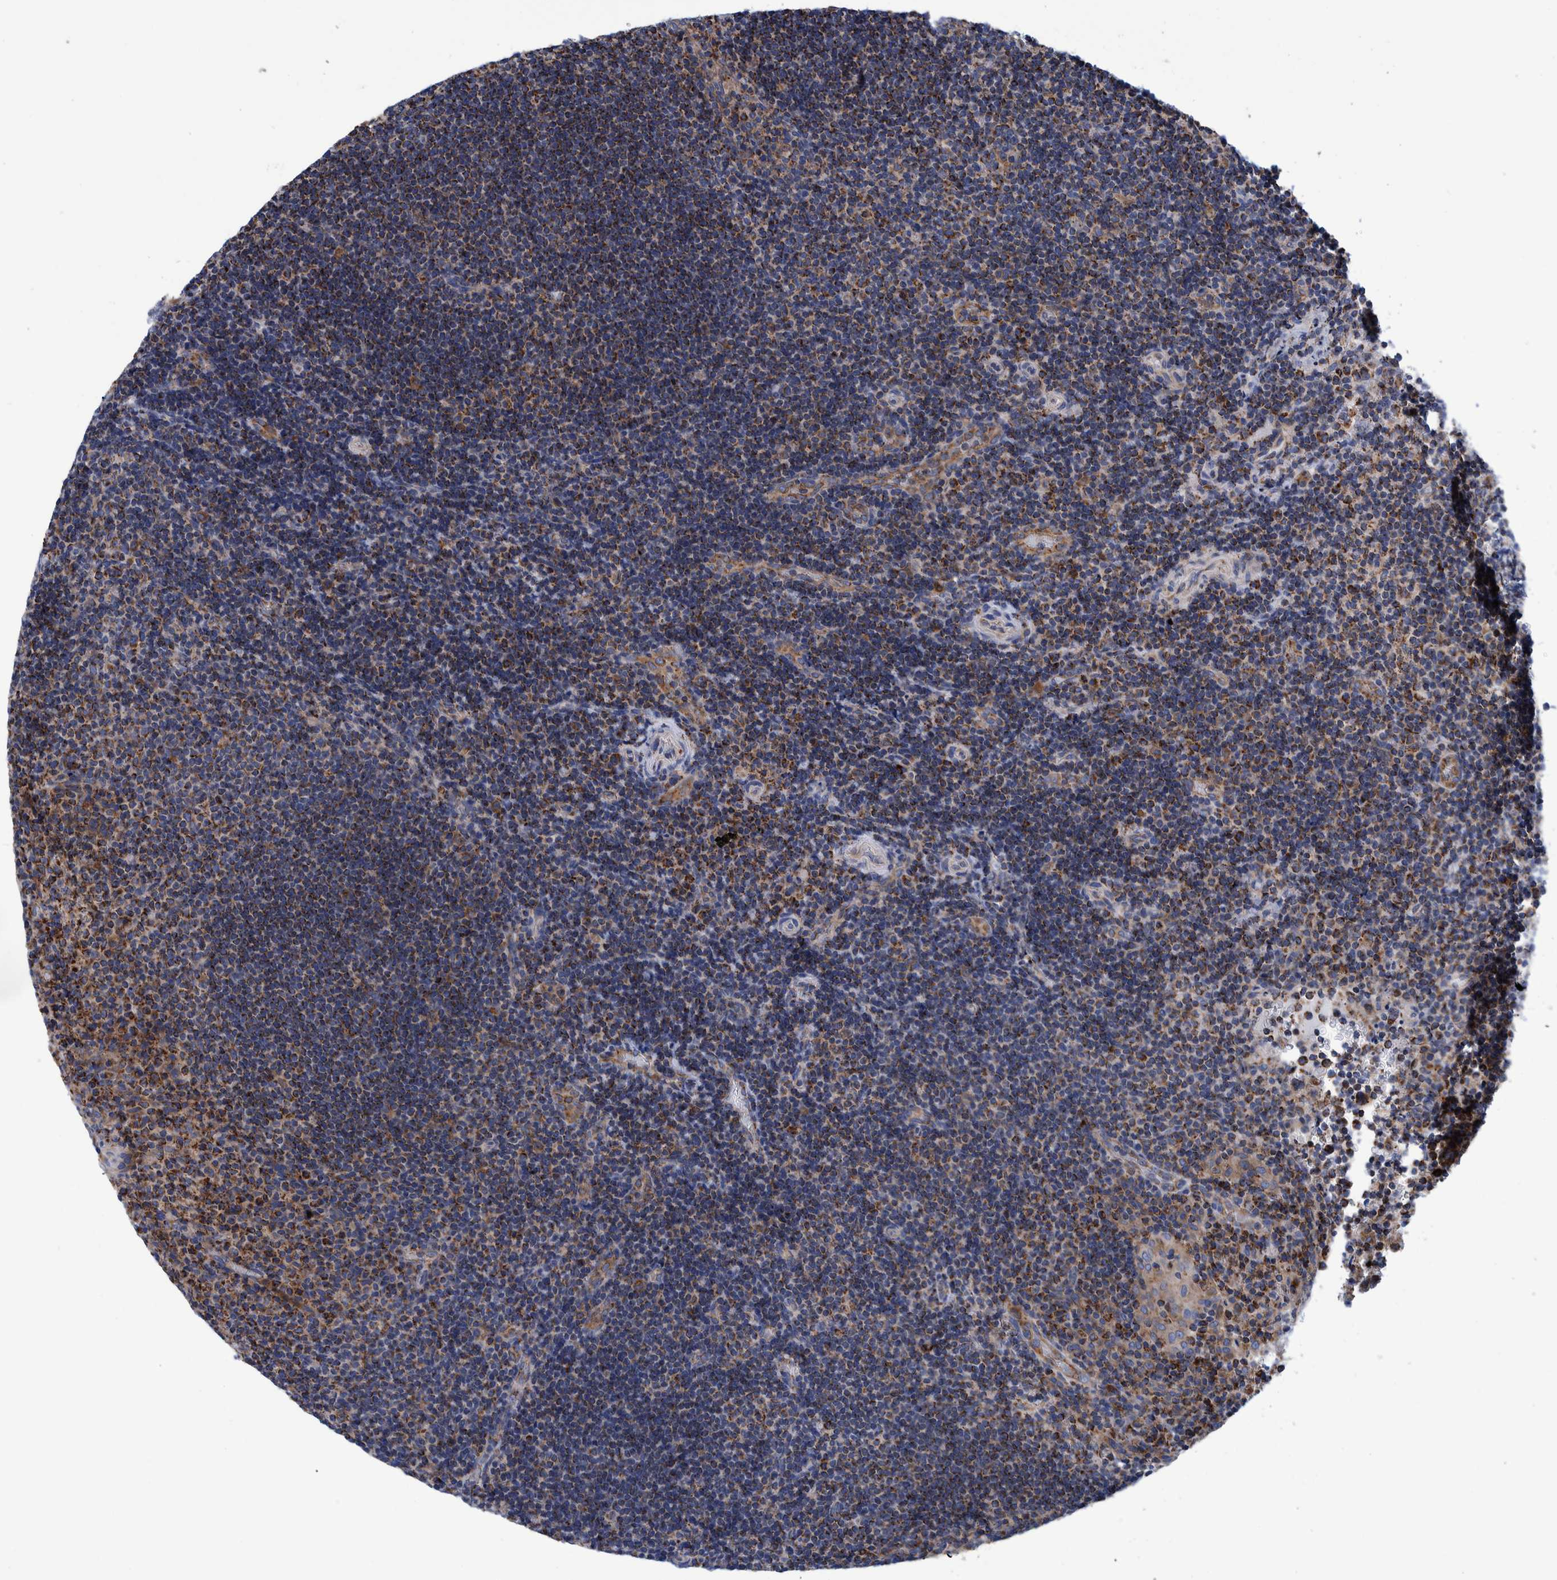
{"staining": {"intensity": "strong", "quantity": "25%-75%", "location": "cytoplasmic/membranous"}, "tissue": "lymphoma", "cell_type": "Tumor cells", "image_type": "cancer", "snomed": [{"axis": "morphology", "description": "Malignant lymphoma, non-Hodgkin's type, High grade"}, {"axis": "topography", "description": "Tonsil"}], "caption": "A brown stain shows strong cytoplasmic/membranous staining of a protein in high-grade malignant lymphoma, non-Hodgkin's type tumor cells.", "gene": "BZW2", "patient": {"sex": "female", "age": 36}}